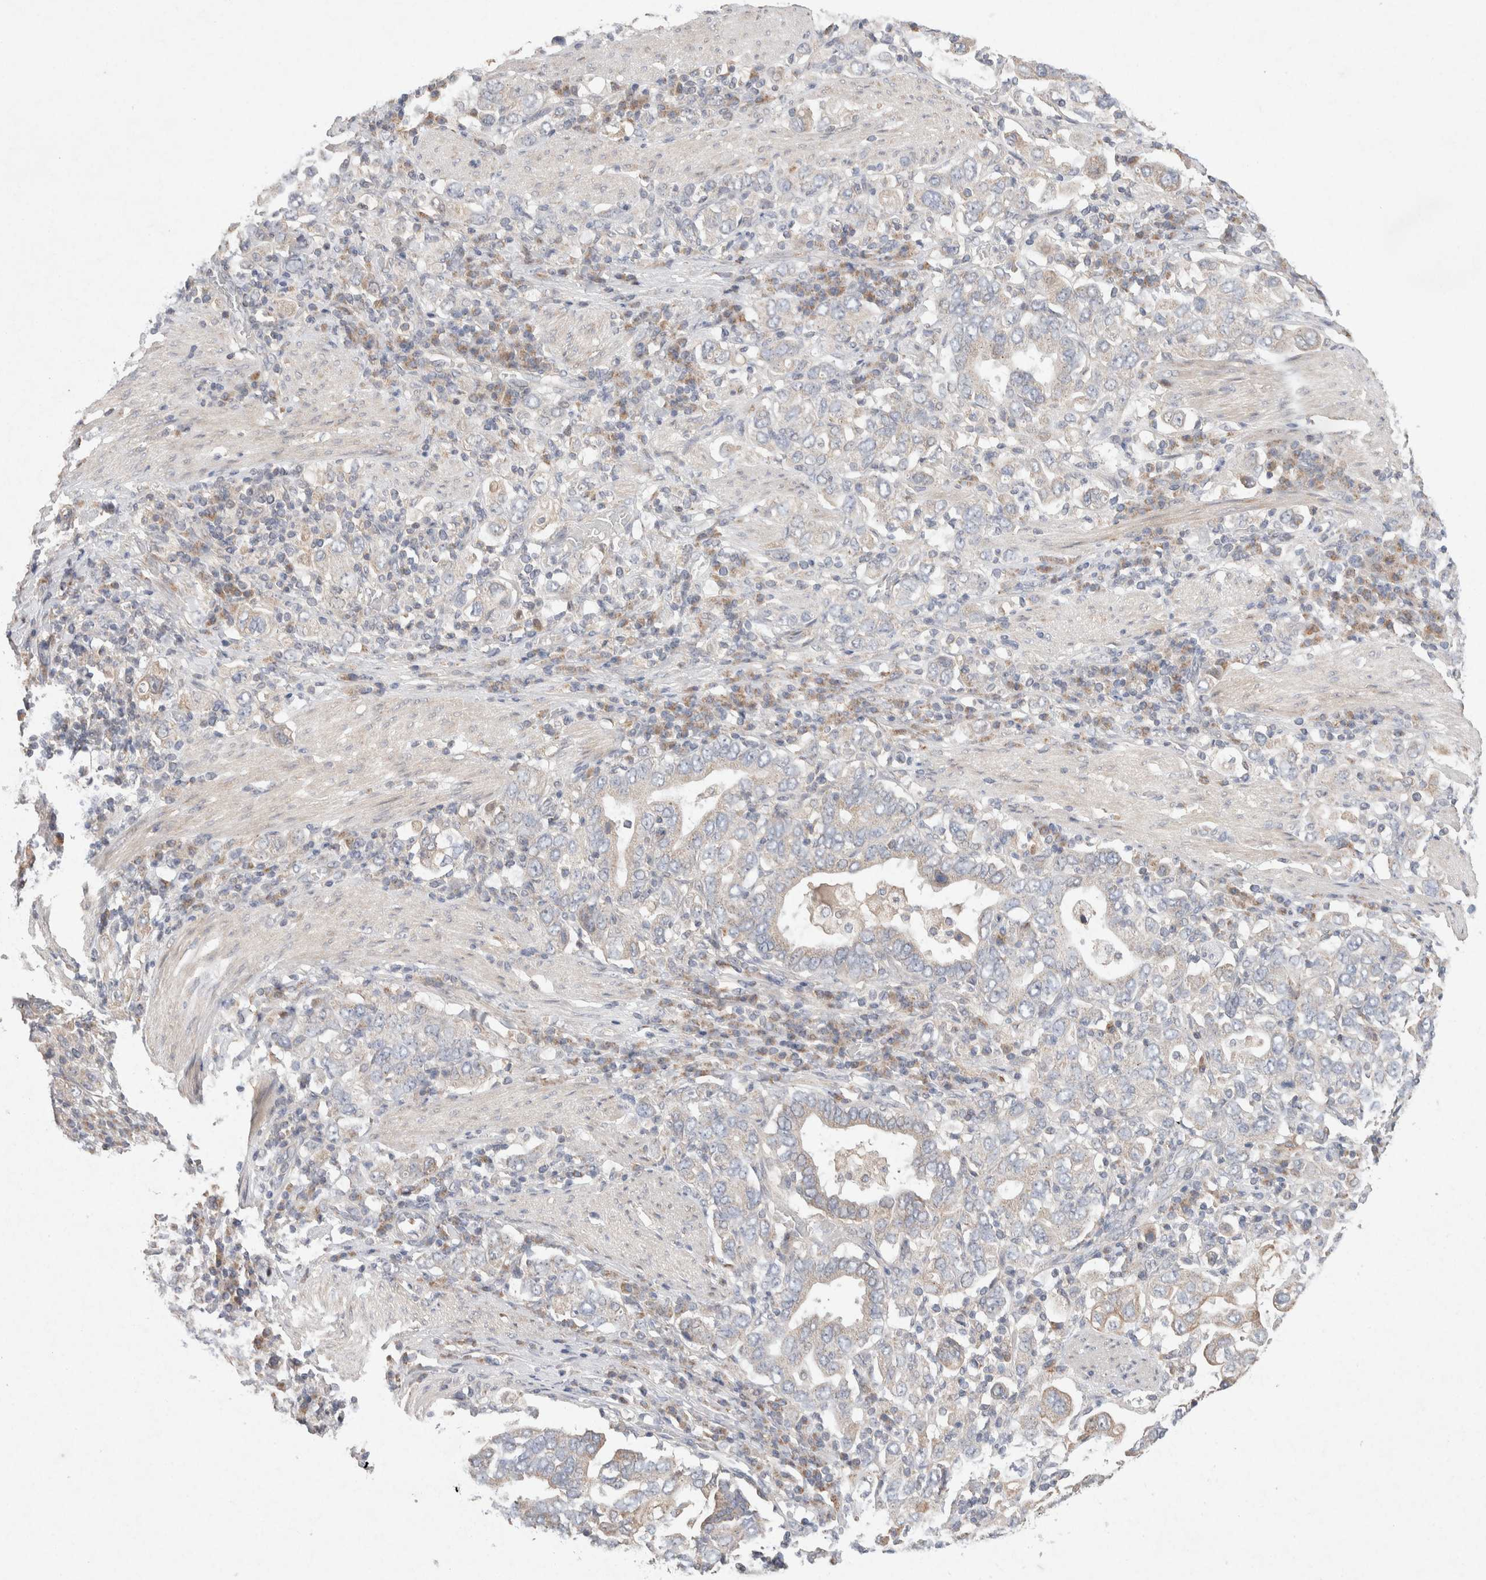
{"staining": {"intensity": "weak", "quantity": "25%-75%", "location": "cytoplasmic/membranous"}, "tissue": "stomach cancer", "cell_type": "Tumor cells", "image_type": "cancer", "snomed": [{"axis": "morphology", "description": "Adenocarcinoma, NOS"}, {"axis": "topography", "description": "Stomach, upper"}], "caption": "Stomach cancer (adenocarcinoma) stained with a protein marker reveals weak staining in tumor cells.", "gene": "CMTM4", "patient": {"sex": "male", "age": 62}}